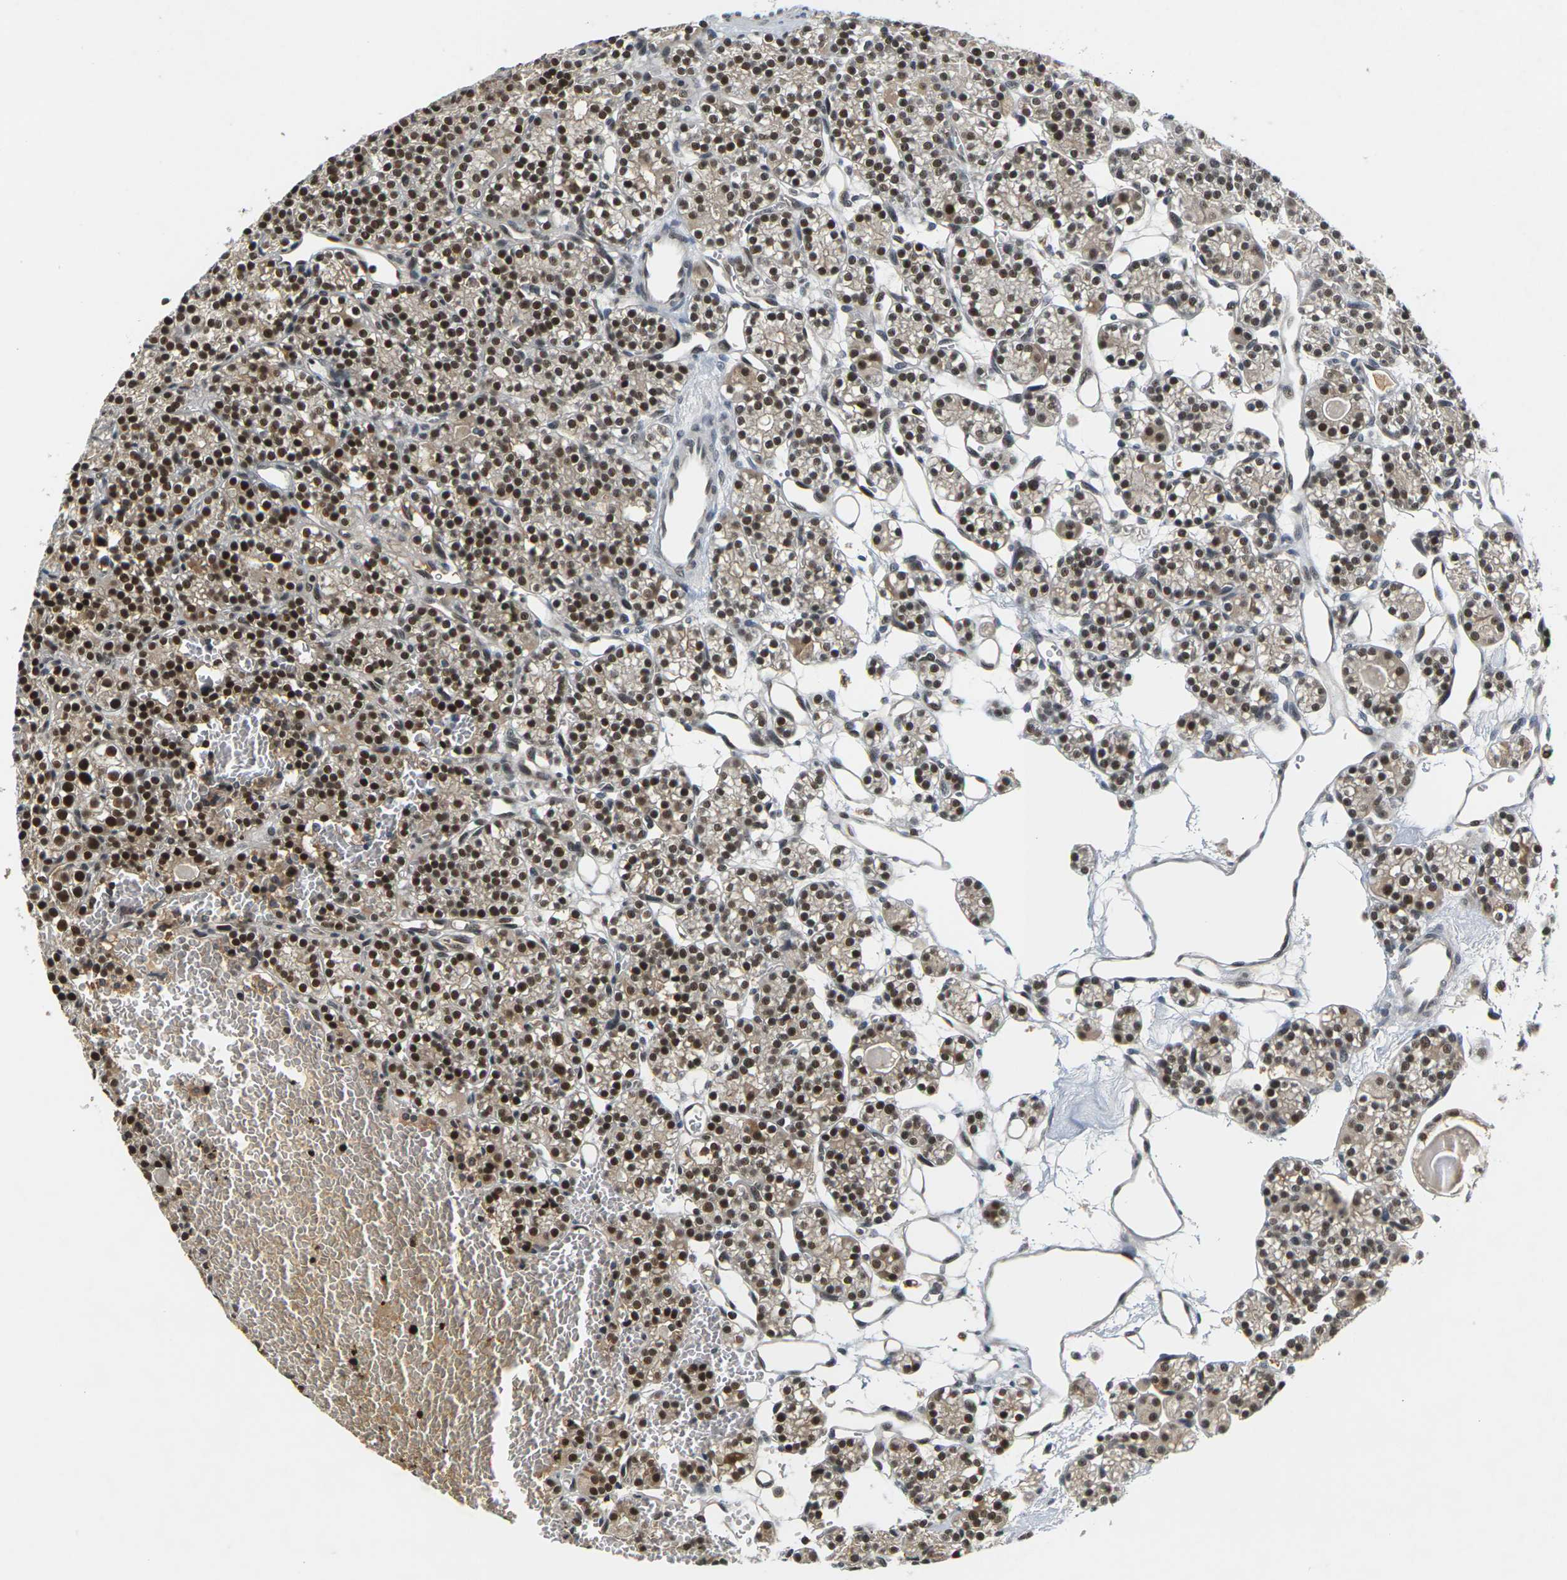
{"staining": {"intensity": "strong", "quantity": ">75%", "location": "cytoplasmic/membranous,nuclear"}, "tissue": "parathyroid gland", "cell_type": "Glandular cells", "image_type": "normal", "snomed": [{"axis": "morphology", "description": "Normal tissue, NOS"}, {"axis": "topography", "description": "Parathyroid gland"}], "caption": "Protein expression analysis of normal human parathyroid gland reveals strong cytoplasmic/membranous,nuclear staining in about >75% of glandular cells.", "gene": "NELFA", "patient": {"sex": "female", "age": 64}}